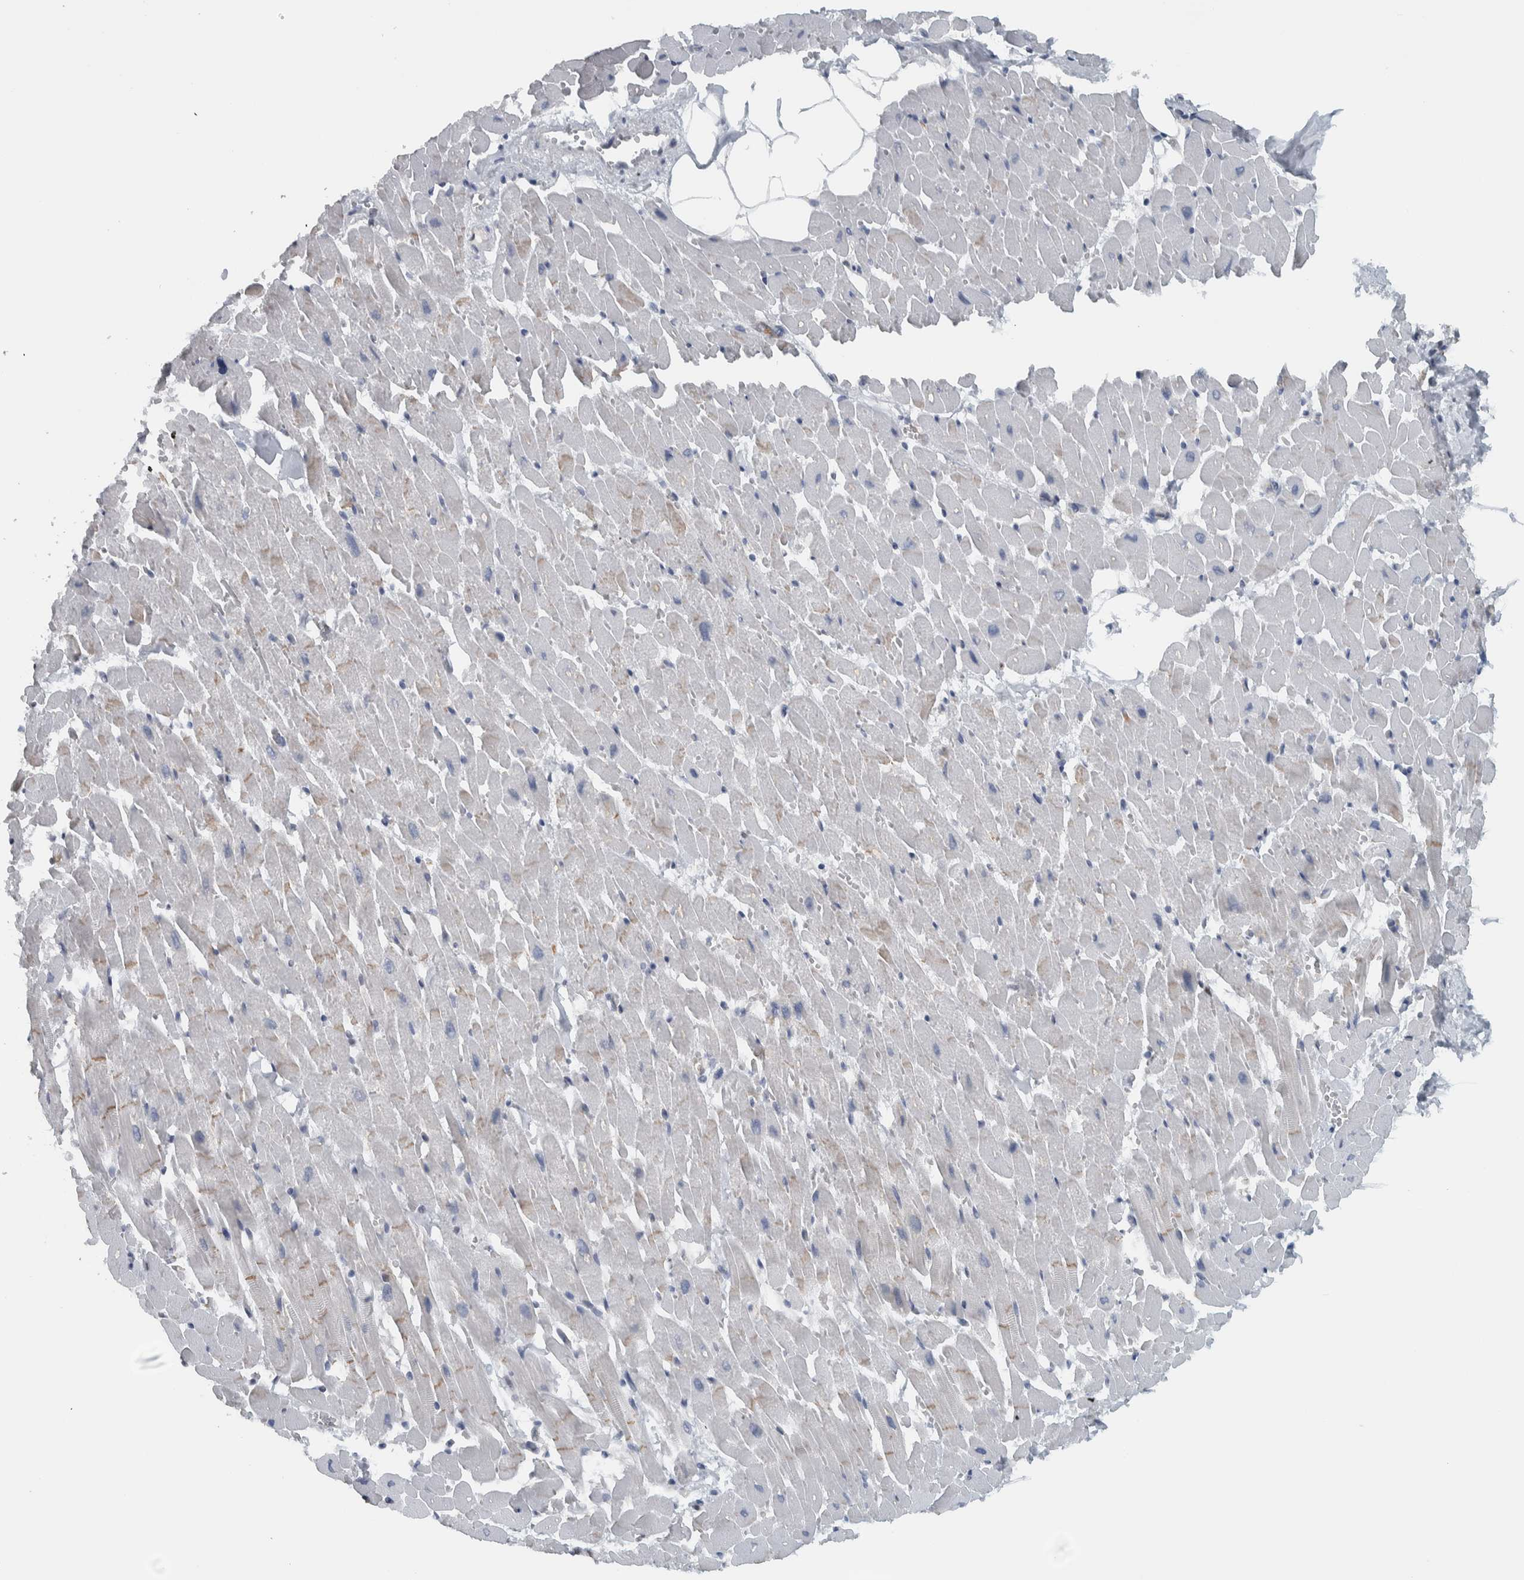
{"staining": {"intensity": "weak", "quantity": "25%-75%", "location": "cytoplasmic/membranous"}, "tissue": "heart muscle", "cell_type": "Cardiomyocytes", "image_type": "normal", "snomed": [{"axis": "morphology", "description": "Normal tissue, NOS"}, {"axis": "topography", "description": "Heart"}], "caption": "Immunohistochemical staining of benign heart muscle exhibits low levels of weak cytoplasmic/membranous positivity in about 25%-75% of cardiomyocytes.", "gene": "ADPRM", "patient": {"sex": "female", "age": 19}}